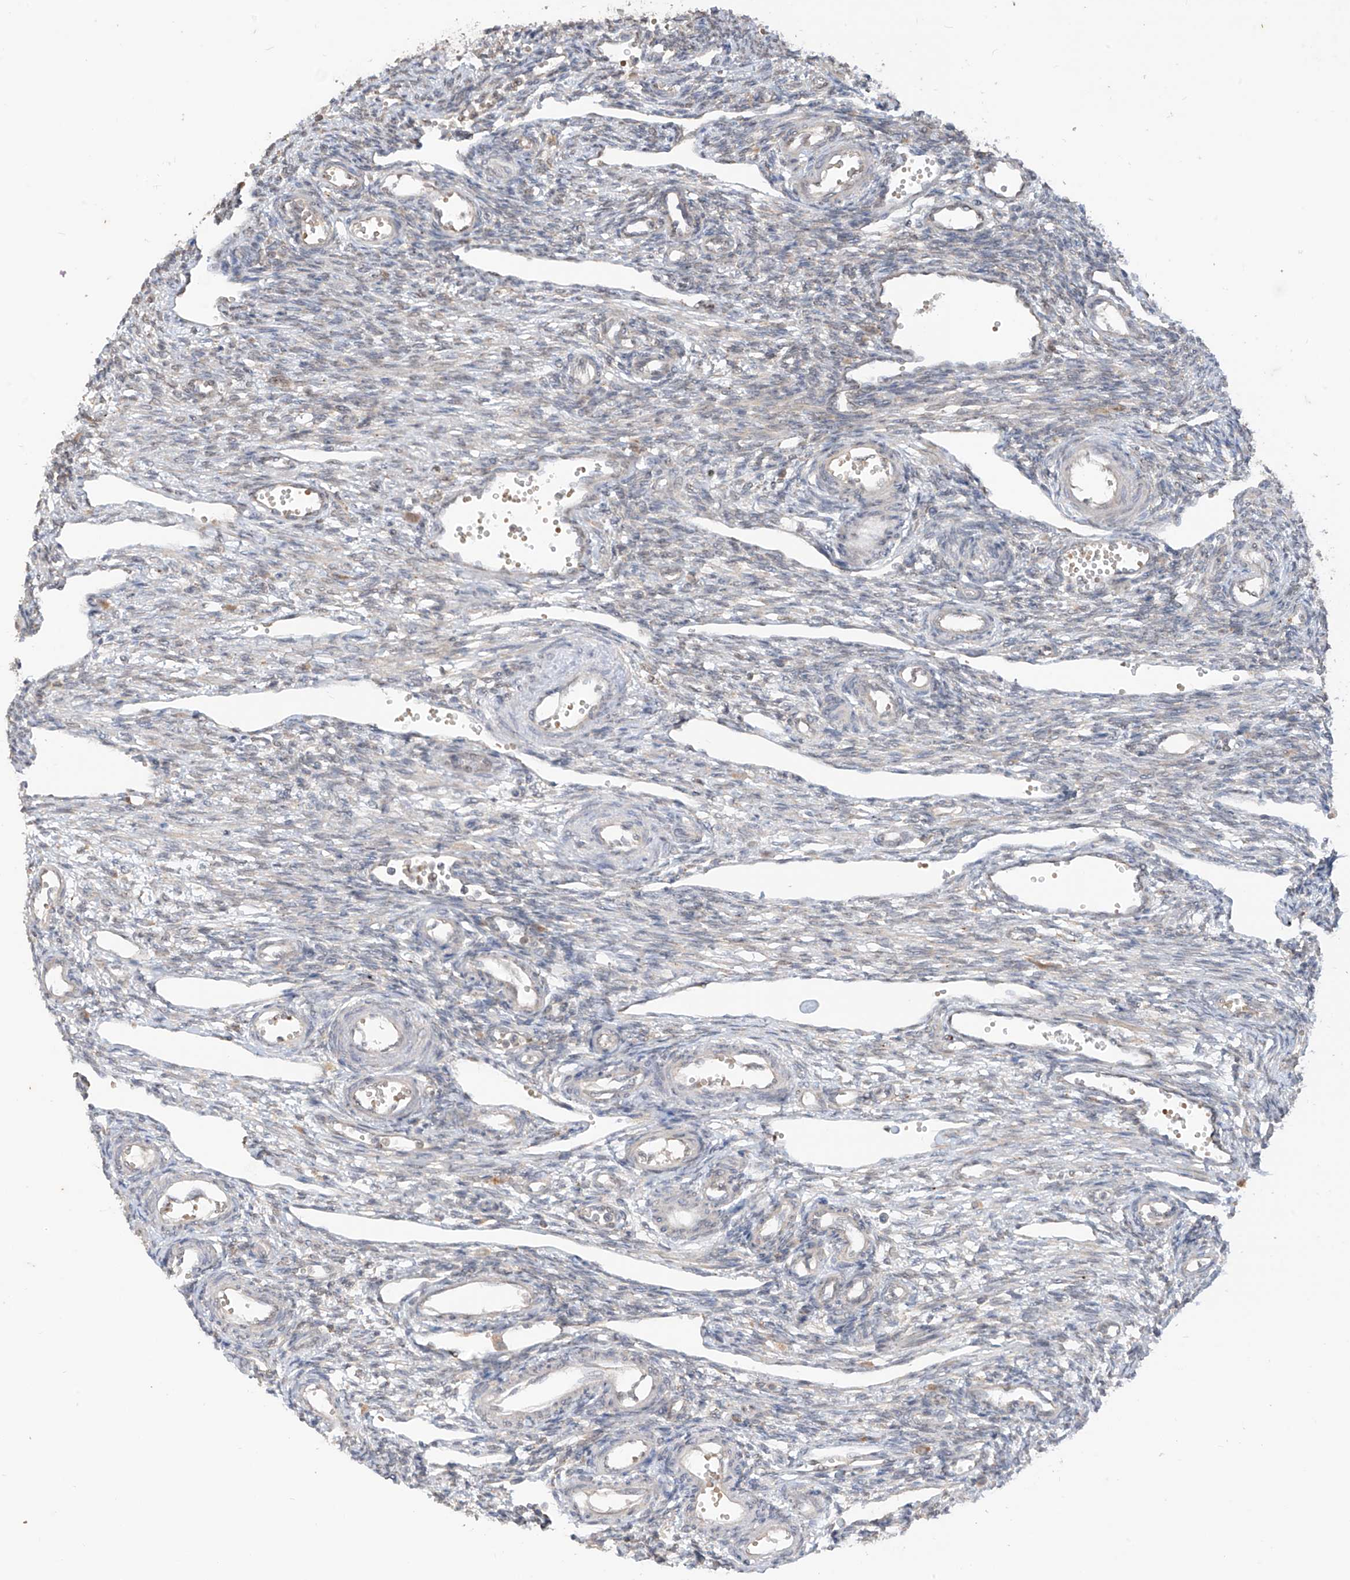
{"staining": {"intensity": "negative", "quantity": "none", "location": "none"}, "tissue": "ovary", "cell_type": "Ovarian stroma cells", "image_type": "normal", "snomed": [{"axis": "morphology", "description": "Normal tissue, NOS"}, {"axis": "morphology", "description": "Cyst, NOS"}, {"axis": "topography", "description": "Ovary"}], "caption": "DAB immunohistochemical staining of unremarkable human ovary exhibits no significant staining in ovarian stroma cells. The staining is performed using DAB brown chromogen with nuclei counter-stained in using hematoxylin.", "gene": "MTUS2", "patient": {"sex": "female", "age": 33}}